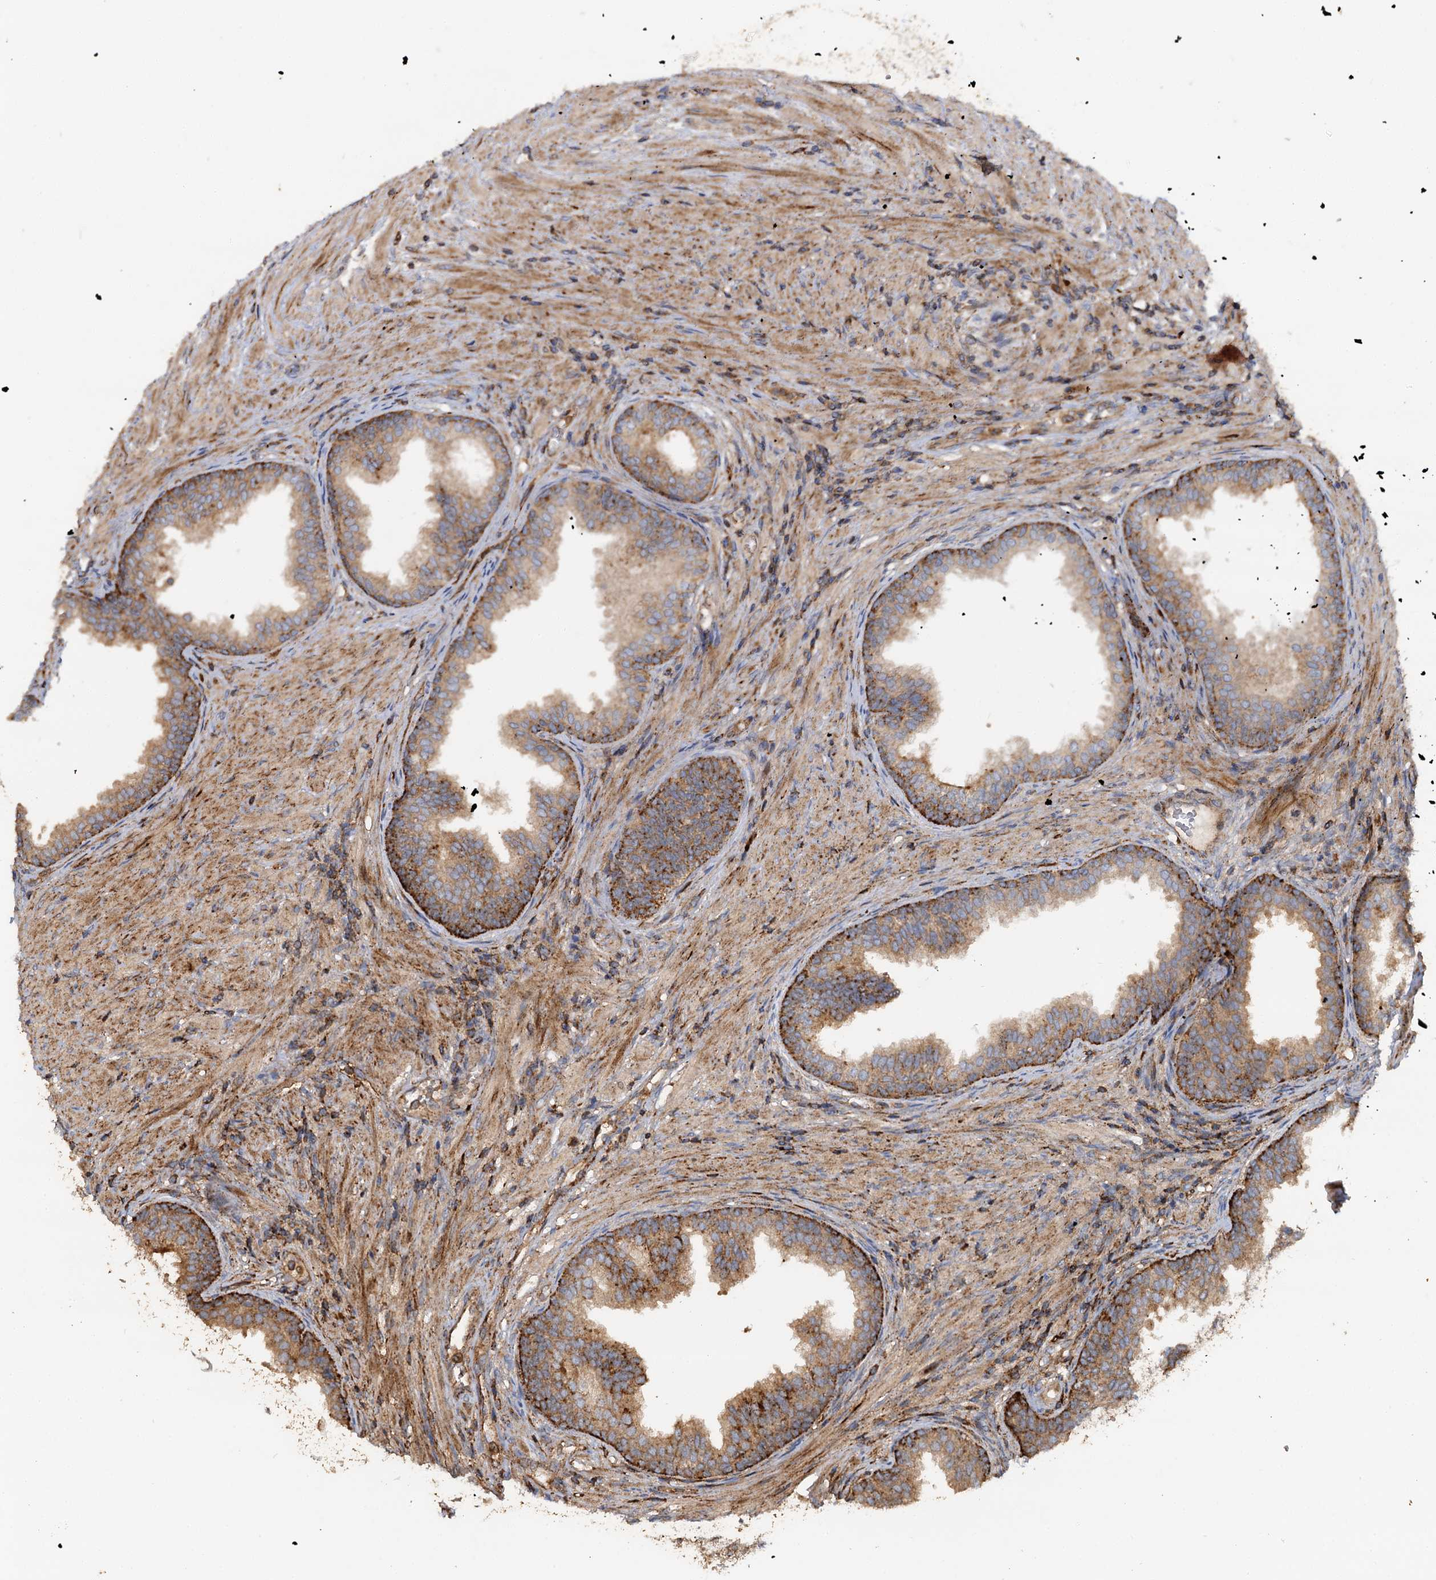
{"staining": {"intensity": "strong", "quantity": ">75%", "location": "cytoplasmic/membranous"}, "tissue": "prostate", "cell_type": "Glandular cells", "image_type": "normal", "snomed": [{"axis": "morphology", "description": "Normal tissue, NOS"}, {"axis": "topography", "description": "Prostate"}], "caption": "Immunohistochemical staining of unremarkable prostate exhibits high levels of strong cytoplasmic/membranous expression in approximately >75% of glandular cells.", "gene": "WDR73", "patient": {"sex": "male", "age": 76}}